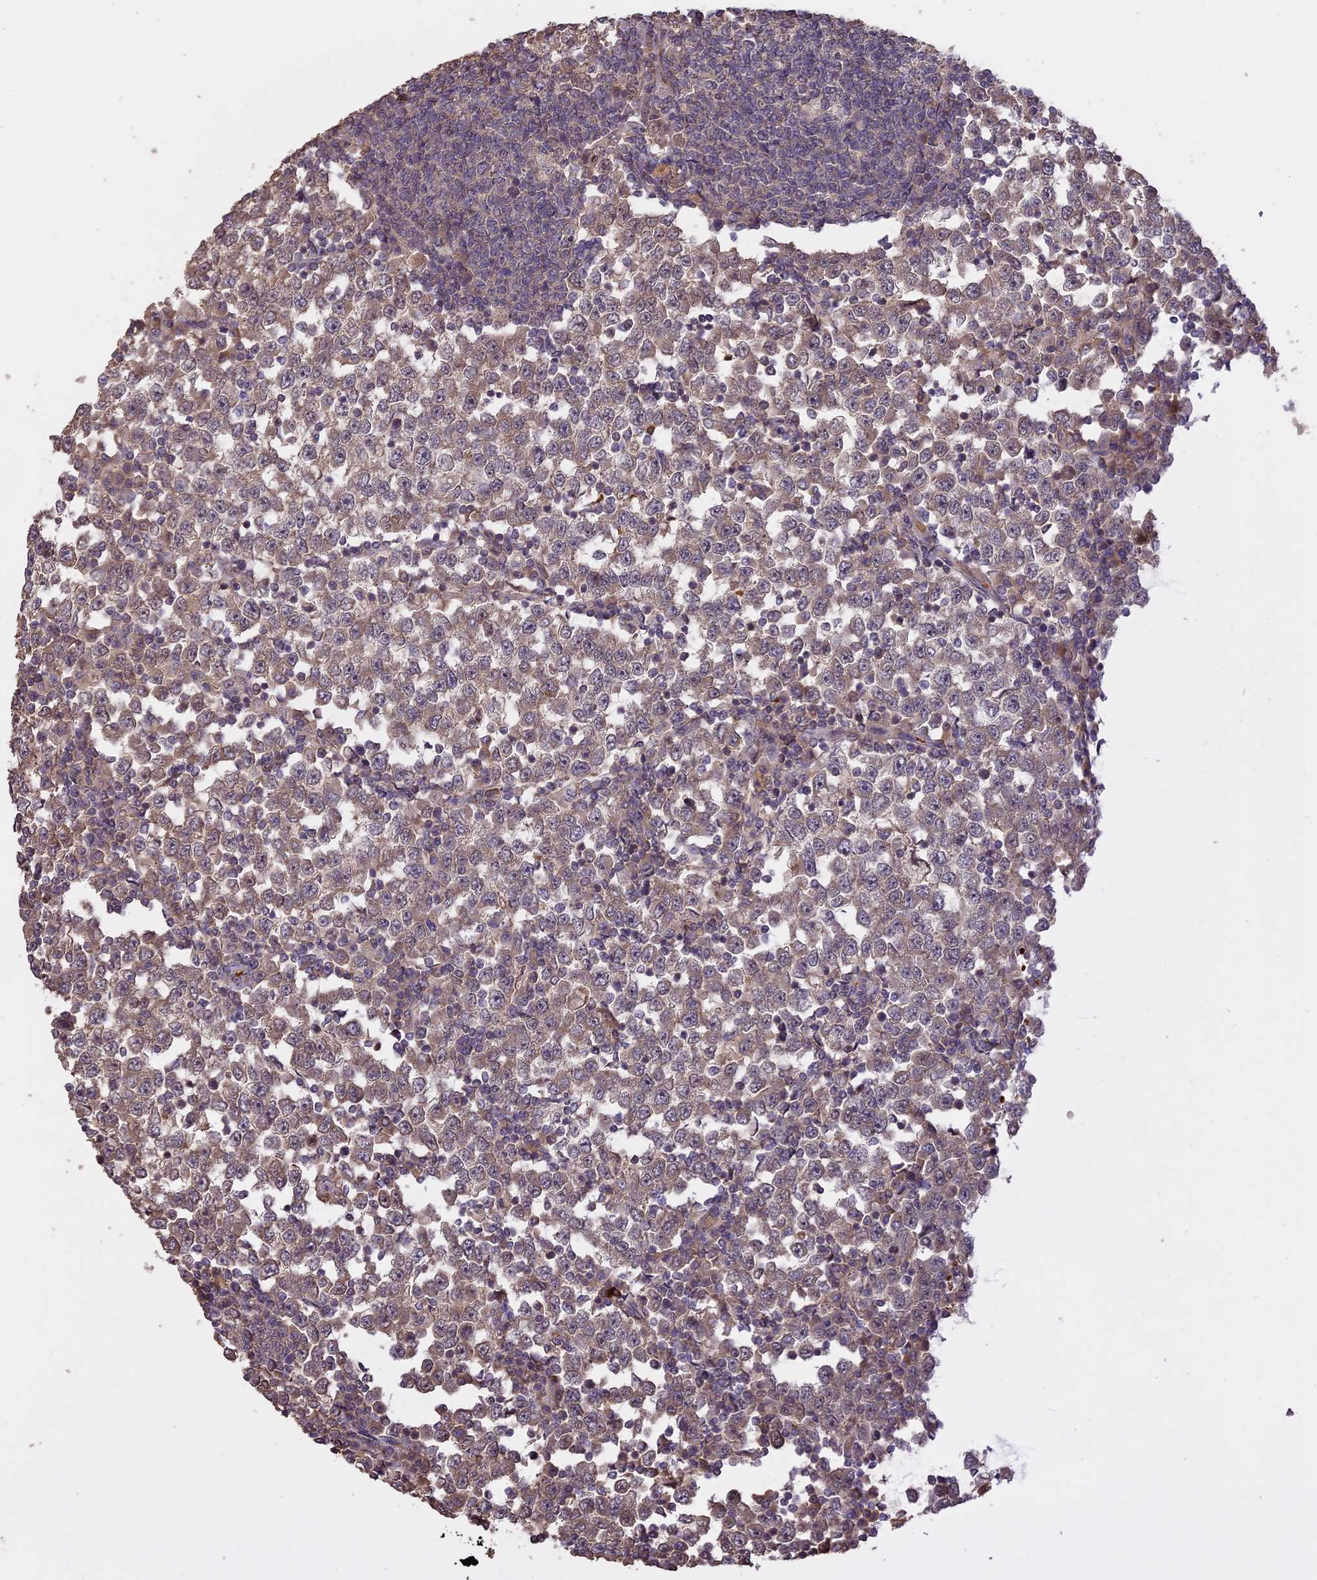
{"staining": {"intensity": "moderate", "quantity": "25%-75%", "location": "cytoplasmic/membranous,nuclear"}, "tissue": "testis cancer", "cell_type": "Tumor cells", "image_type": "cancer", "snomed": [{"axis": "morphology", "description": "Seminoma, NOS"}, {"axis": "topography", "description": "Testis"}], "caption": "The immunohistochemical stain labels moderate cytoplasmic/membranous and nuclear staining in tumor cells of testis cancer tissue.", "gene": "TIGD7", "patient": {"sex": "male", "age": 65}}